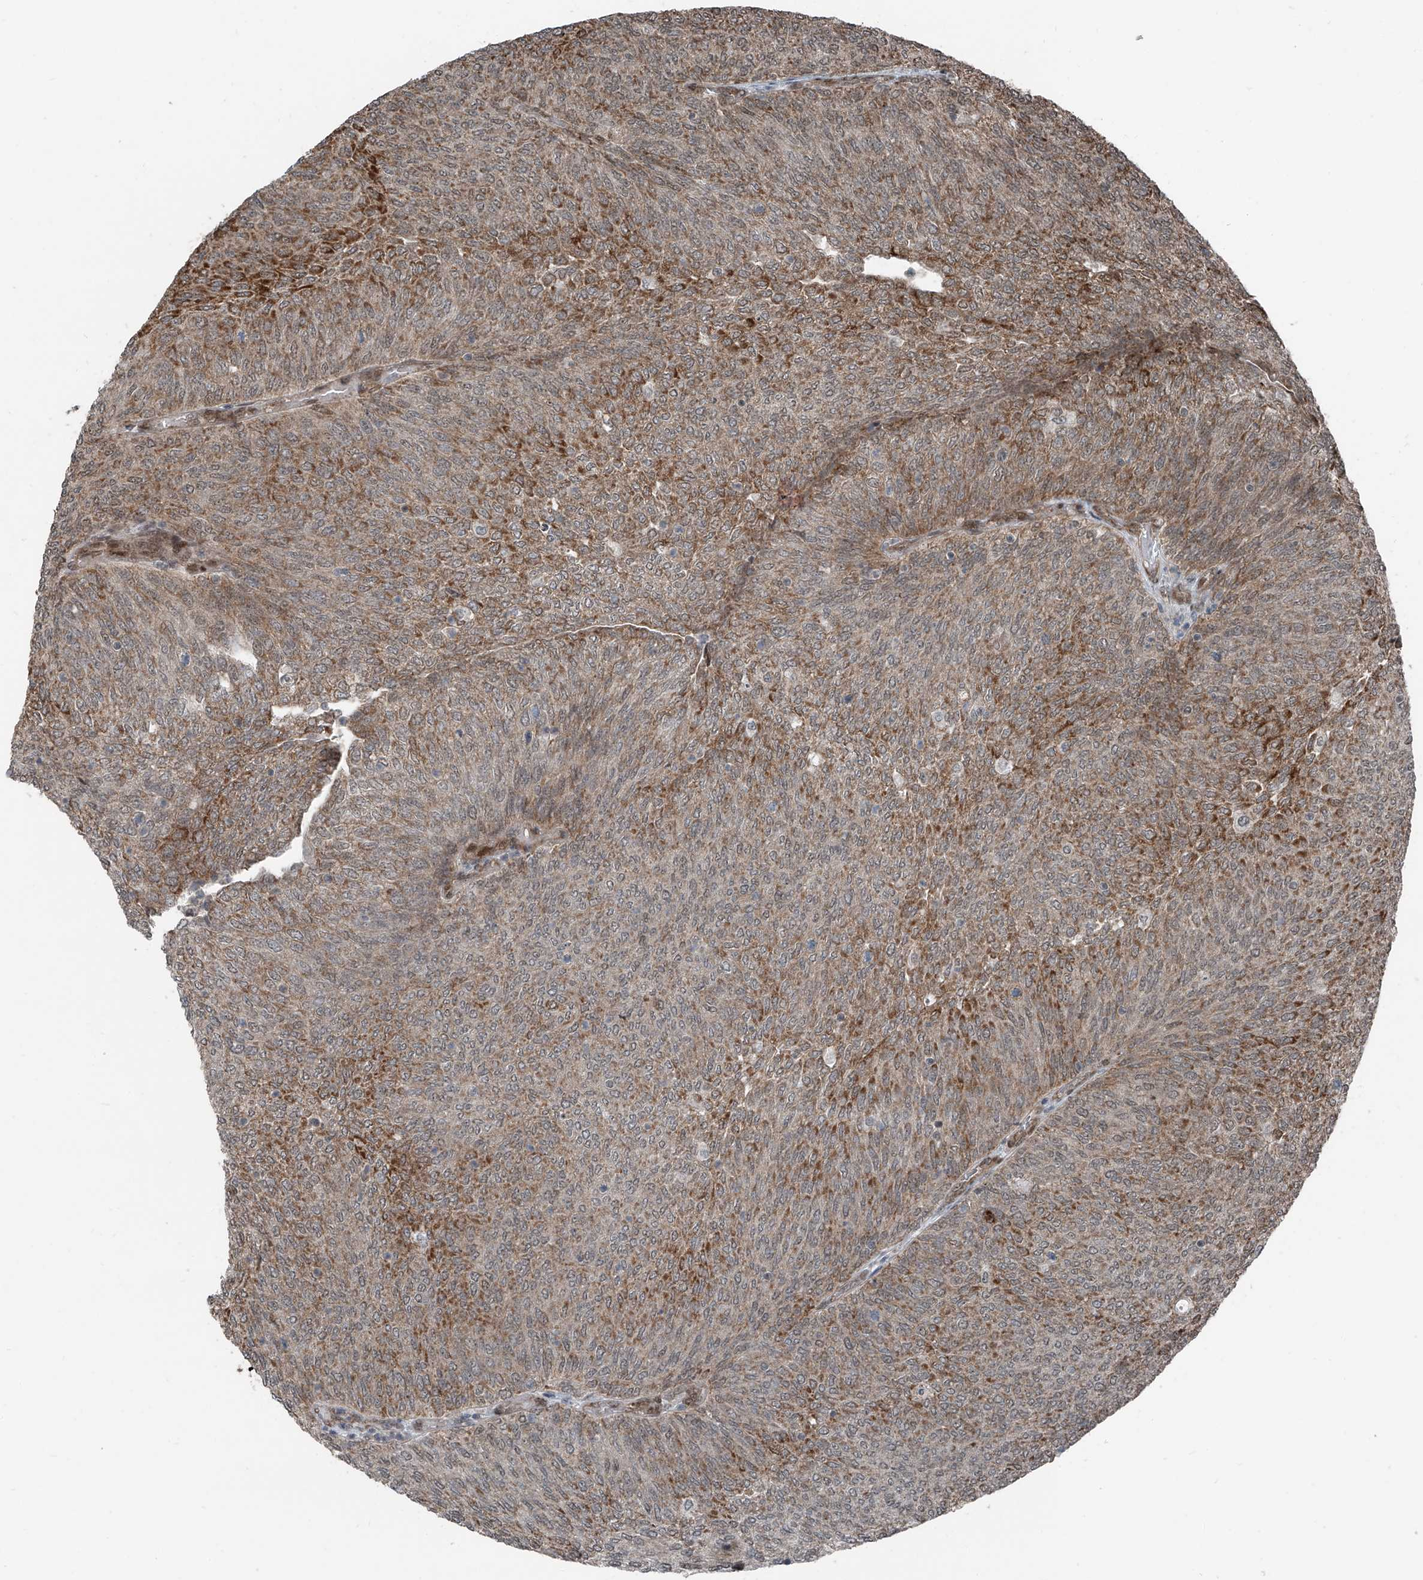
{"staining": {"intensity": "moderate", "quantity": ">75%", "location": "cytoplasmic/membranous"}, "tissue": "urothelial cancer", "cell_type": "Tumor cells", "image_type": "cancer", "snomed": [{"axis": "morphology", "description": "Urothelial carcinoma, Low grade"}, {"axis": "topography", "description": "Urinary bladder"}], "caption": "Urothelial cancer stained for a protein reveals moderate cytoplasmic/membranous positivity in tumor cells.", "gene": "ZNF570", "patient": {"sex": "female", "age": 79}}